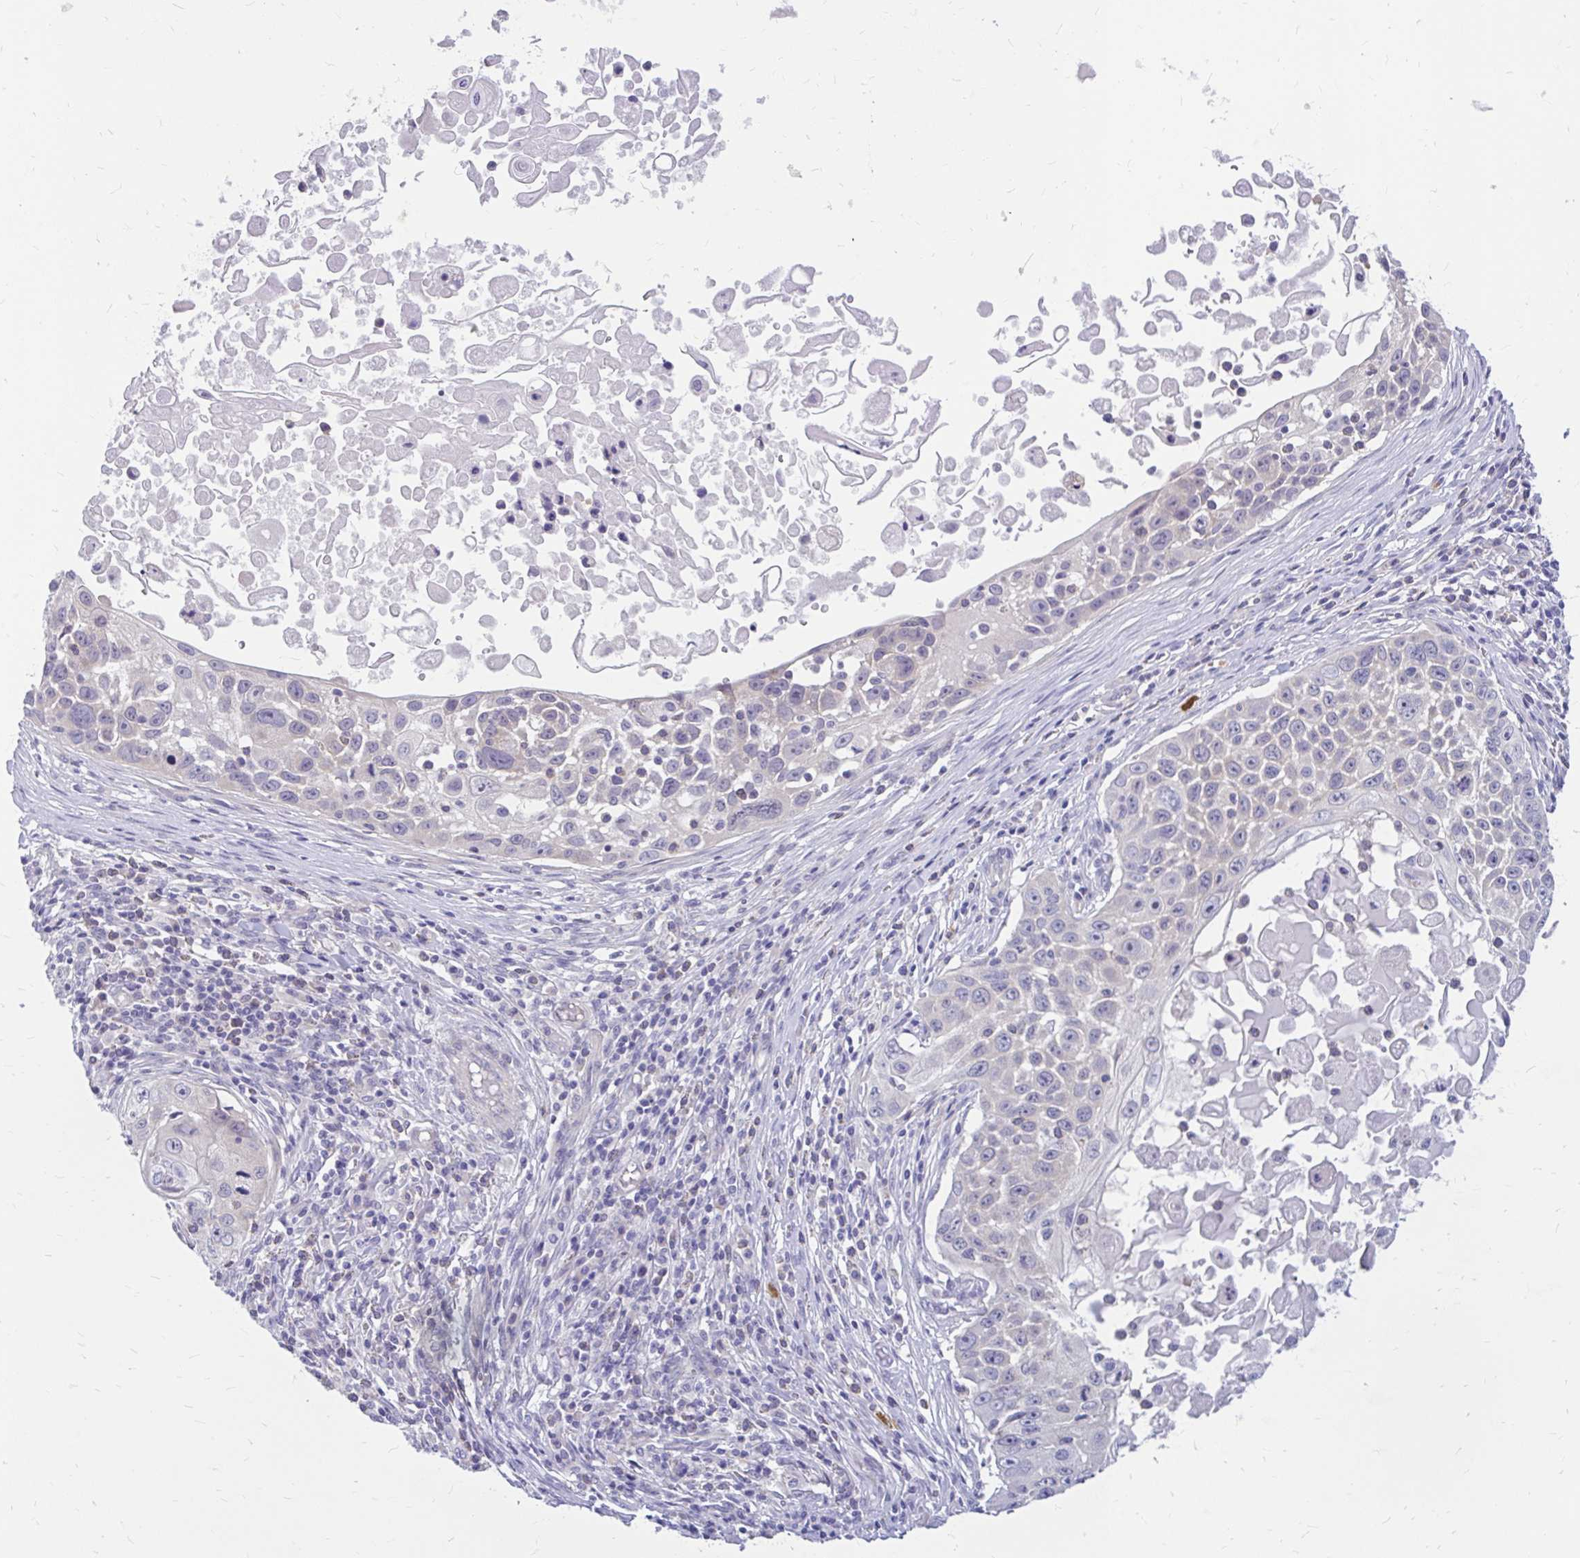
{"staining": {"intensity": "negative", "quantity": "none", "location": "none"}, "tissue": "skin cancer", "cell_type": "Tumor cells", "image_type": "cancer", "snomed": [{"axis": "morphology", "description": "Squamous cell carcinoma, NOS"}, {"axis": "topography", "description": "Skin"}], "caption": "This is an IHC micrograph of human skin squamous cell carcinoma. There is no expression in tumor cells.", "gene": "MAP1LC3A", "patient": {"sex": "male", "age": 24}}